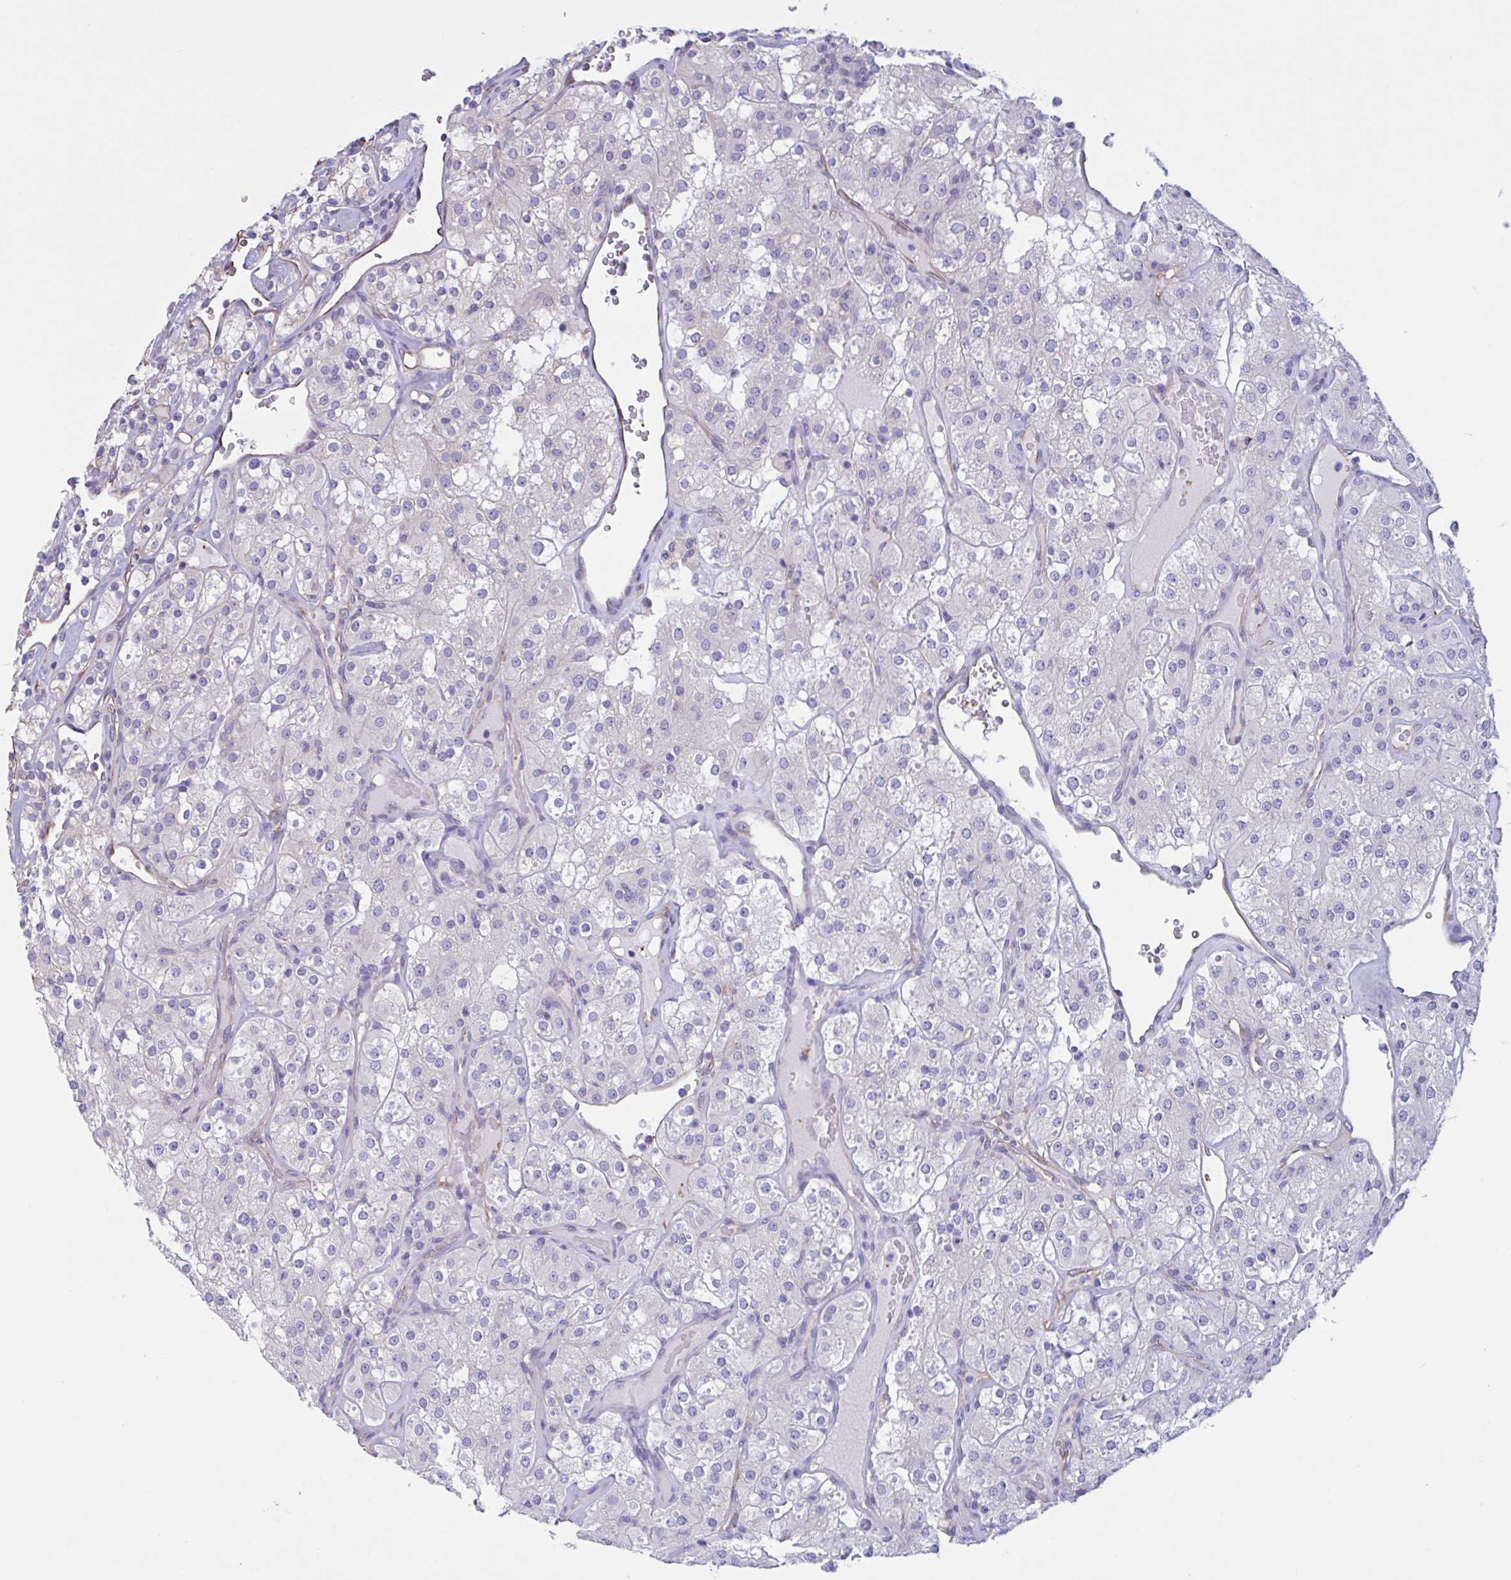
{"staining": {"intensity": "negative", "quantity": "none", "location": "none"}, "tissue": "renal cancer", "cell_type": "Tumor cells", "image_type": "cancer", "snomed": [{"axis": "morphology", "description": "Adenocarcinoma, NOS"}, {"axis": "topography", "description": "Kidney"}], "caption": "Immunohistochemistry histopathology image of human adenocarcinoma (renal) stained for a protein (brown), which shows no staining in tumor cells. (DAB (3,3'-diaminobenzidine) immunohistochemistry with hematoxylin counter stain).", "gene": "RPL22L1", "patient": {"sex": "male", "age": 77}}